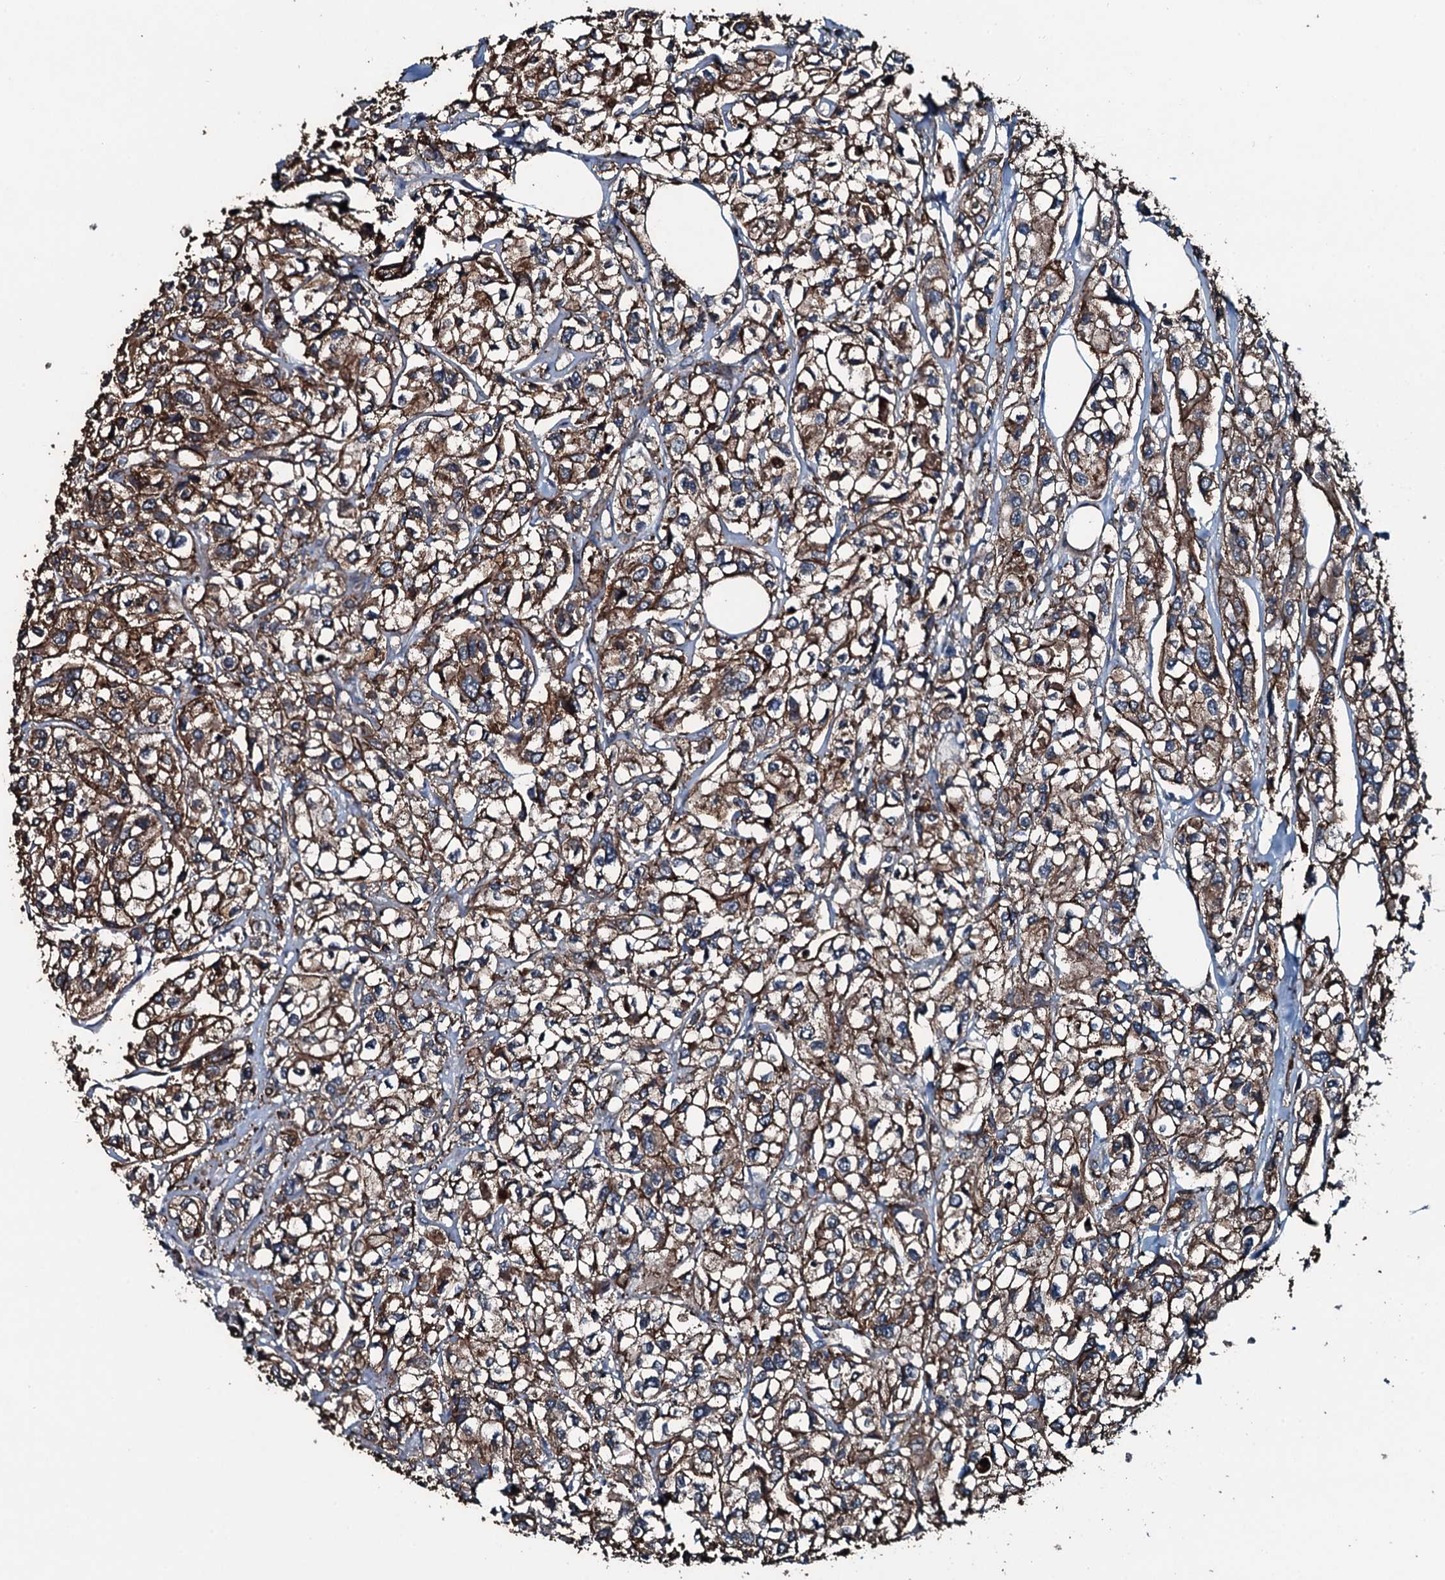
{"staining": {"intensity": "strong", "quantity": ">75%", "location": "cytoplasmic/membranous"}, "tissue": "urothelial cancer", "cell_type": "Tumor cells", "image_type": "cancer", "snomed": [{"axis": "morphology", "description": "Urothelial carcinoma, High grade"}, {"axis": "topography", "description": "Urinary bladder"}], "caption": "Immunohistochemical staining of high-grade urothelial carcinoma exhibits high levels of strong cytoplasmic/membranous protein positivity in approximately >75% of tumor cells. The protein is stained brown, and the nuclei are stained in blue (DAB IHC with brightfield microscopy, high magnification).", "gene": "SLC25A38", "patient": {"sex": "male", "age": 67}}